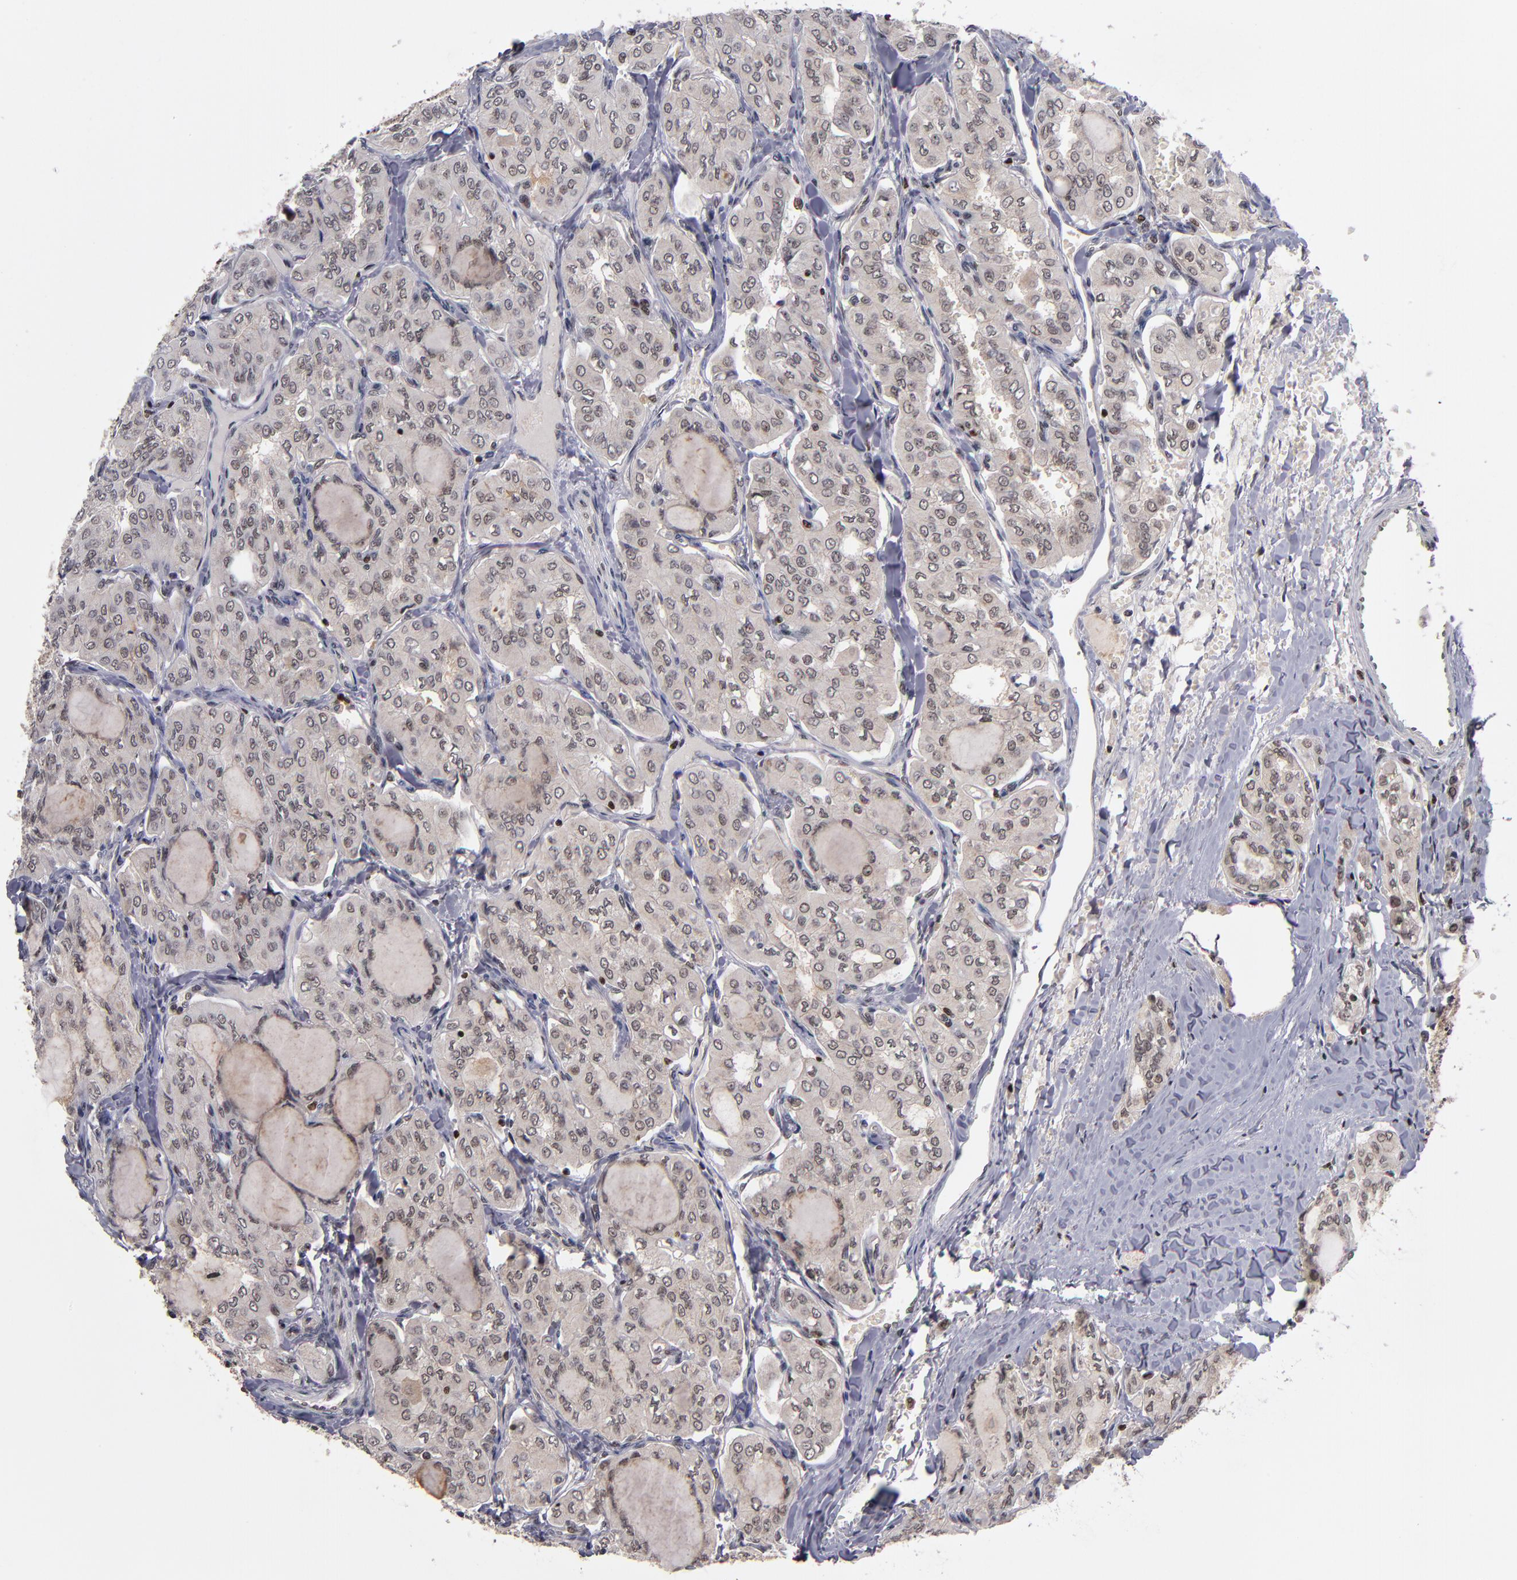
{"staining": {"intensity": "weak", "quantity": ">75%", "location": "cytoplasmic/membranous"}, "tissue": "thyroid cancer", "cell_type": "Tumor cells", "image_type": "cancer", "snomed": [{"axis": "morphology", "description": "Papillary adenocarcinoma, NOS"}, {"axis": "topography", "description": "Thyroid gland"}], "caption": "Immunohistochemistry micrograph of papillary adenocarcinoma (thyroid) stained for a protein (brown), which displays low levels of weak cytoplasmic/membranous expression in about >75% of tumor cells.", "gene": "KDM6A", "patient": {"sex": "male", "age": 20}}